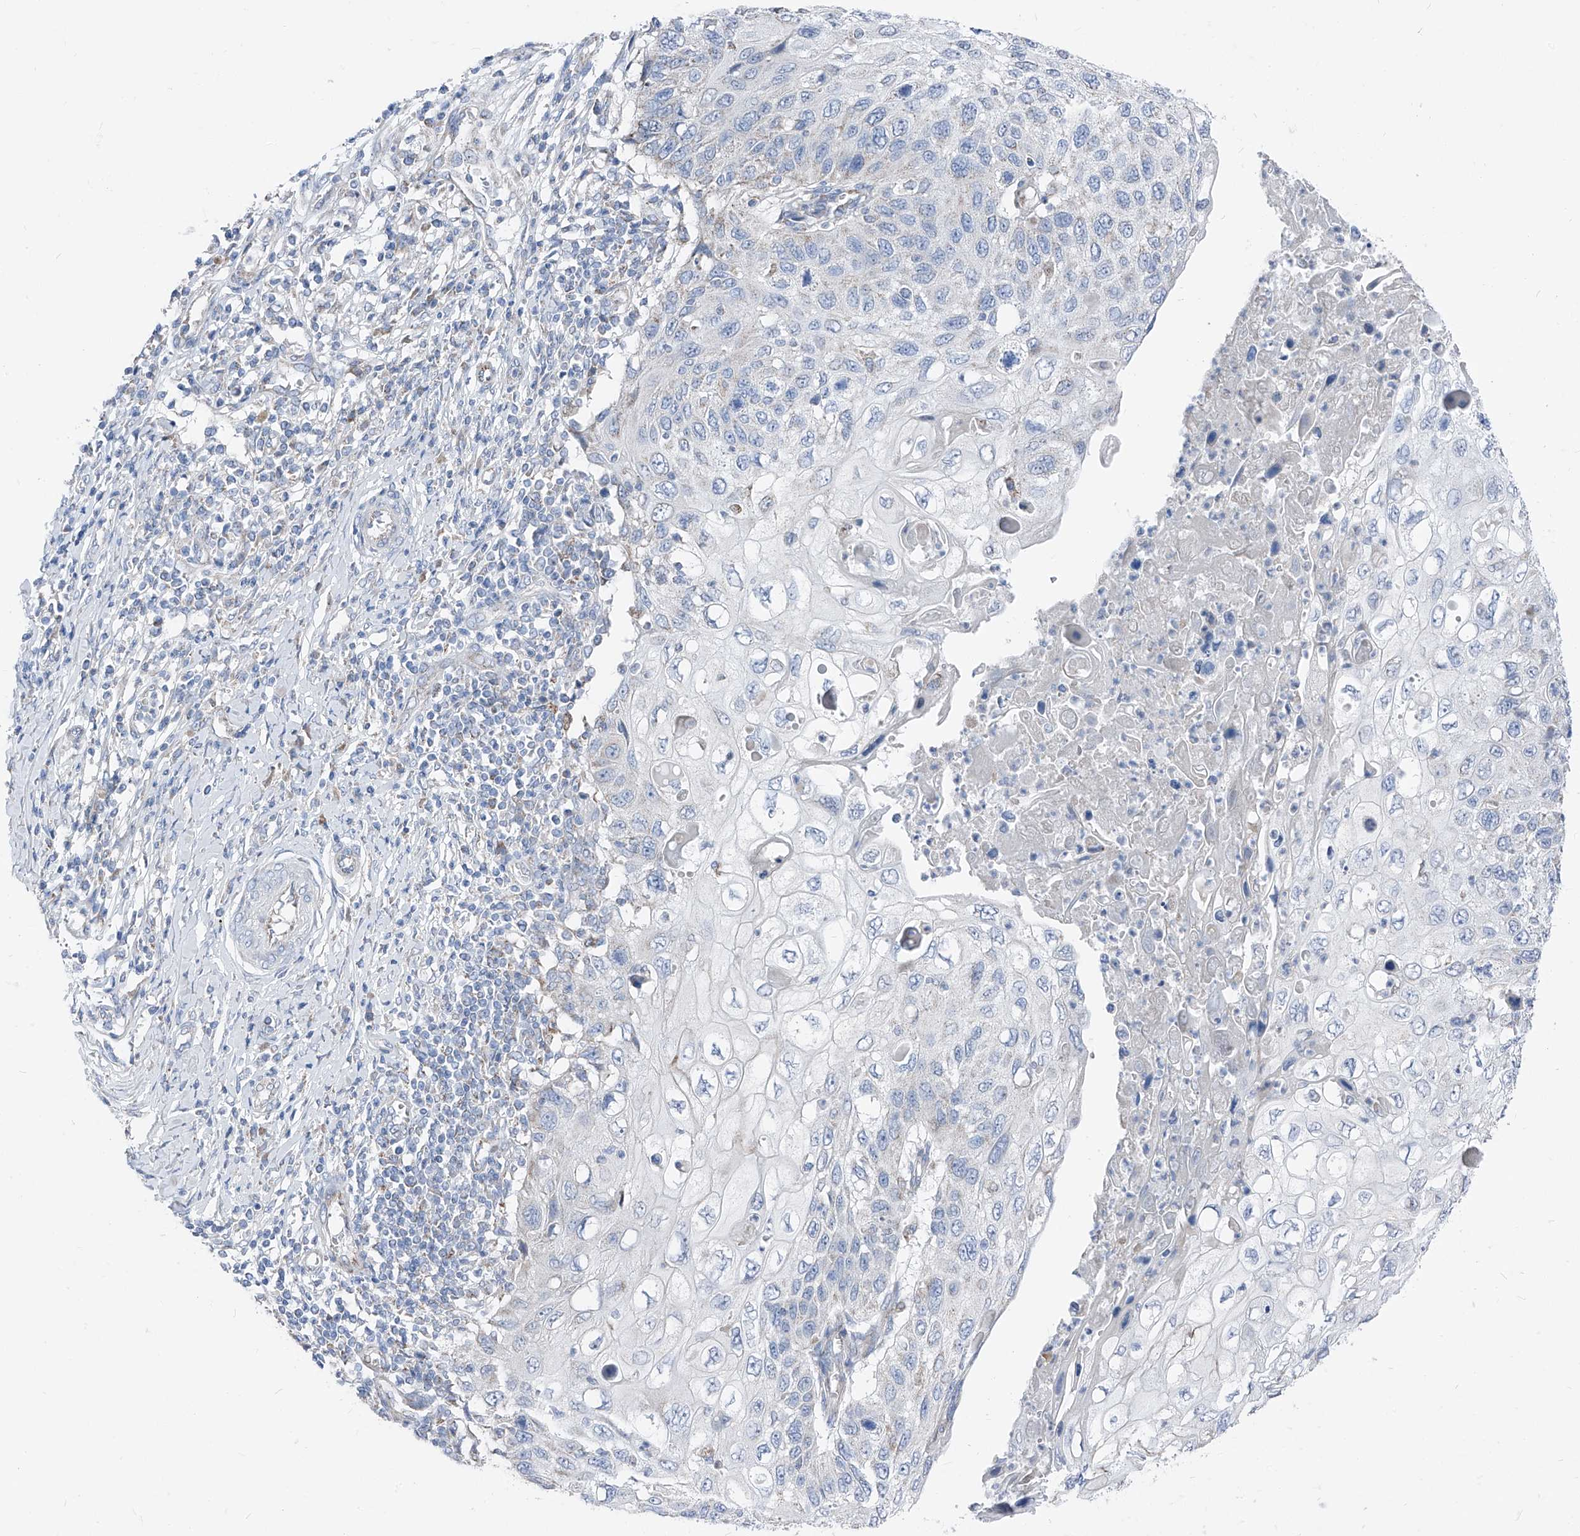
{"staining": {"intensity": "negative", "quantity": "none", "location": "none"}, "tissue": "cervical cancer", "cell_type": "Tumor cells", "image_type": "cancer", "snomed": [{"axis": "morphology", "description": "Squamous cell carcinoma, NOS"}, {"axis": "topography", "description": "Cervix"}], "caption": "High magnification brightfield microscopy of cervical squamous cell carcinoma stained with DAB (brown) and counterstained with hematoxylin (blue): tumor cells show no significant positivity.", "gene": "AGPS", "patient": {"sex": "female", "age": 70}}